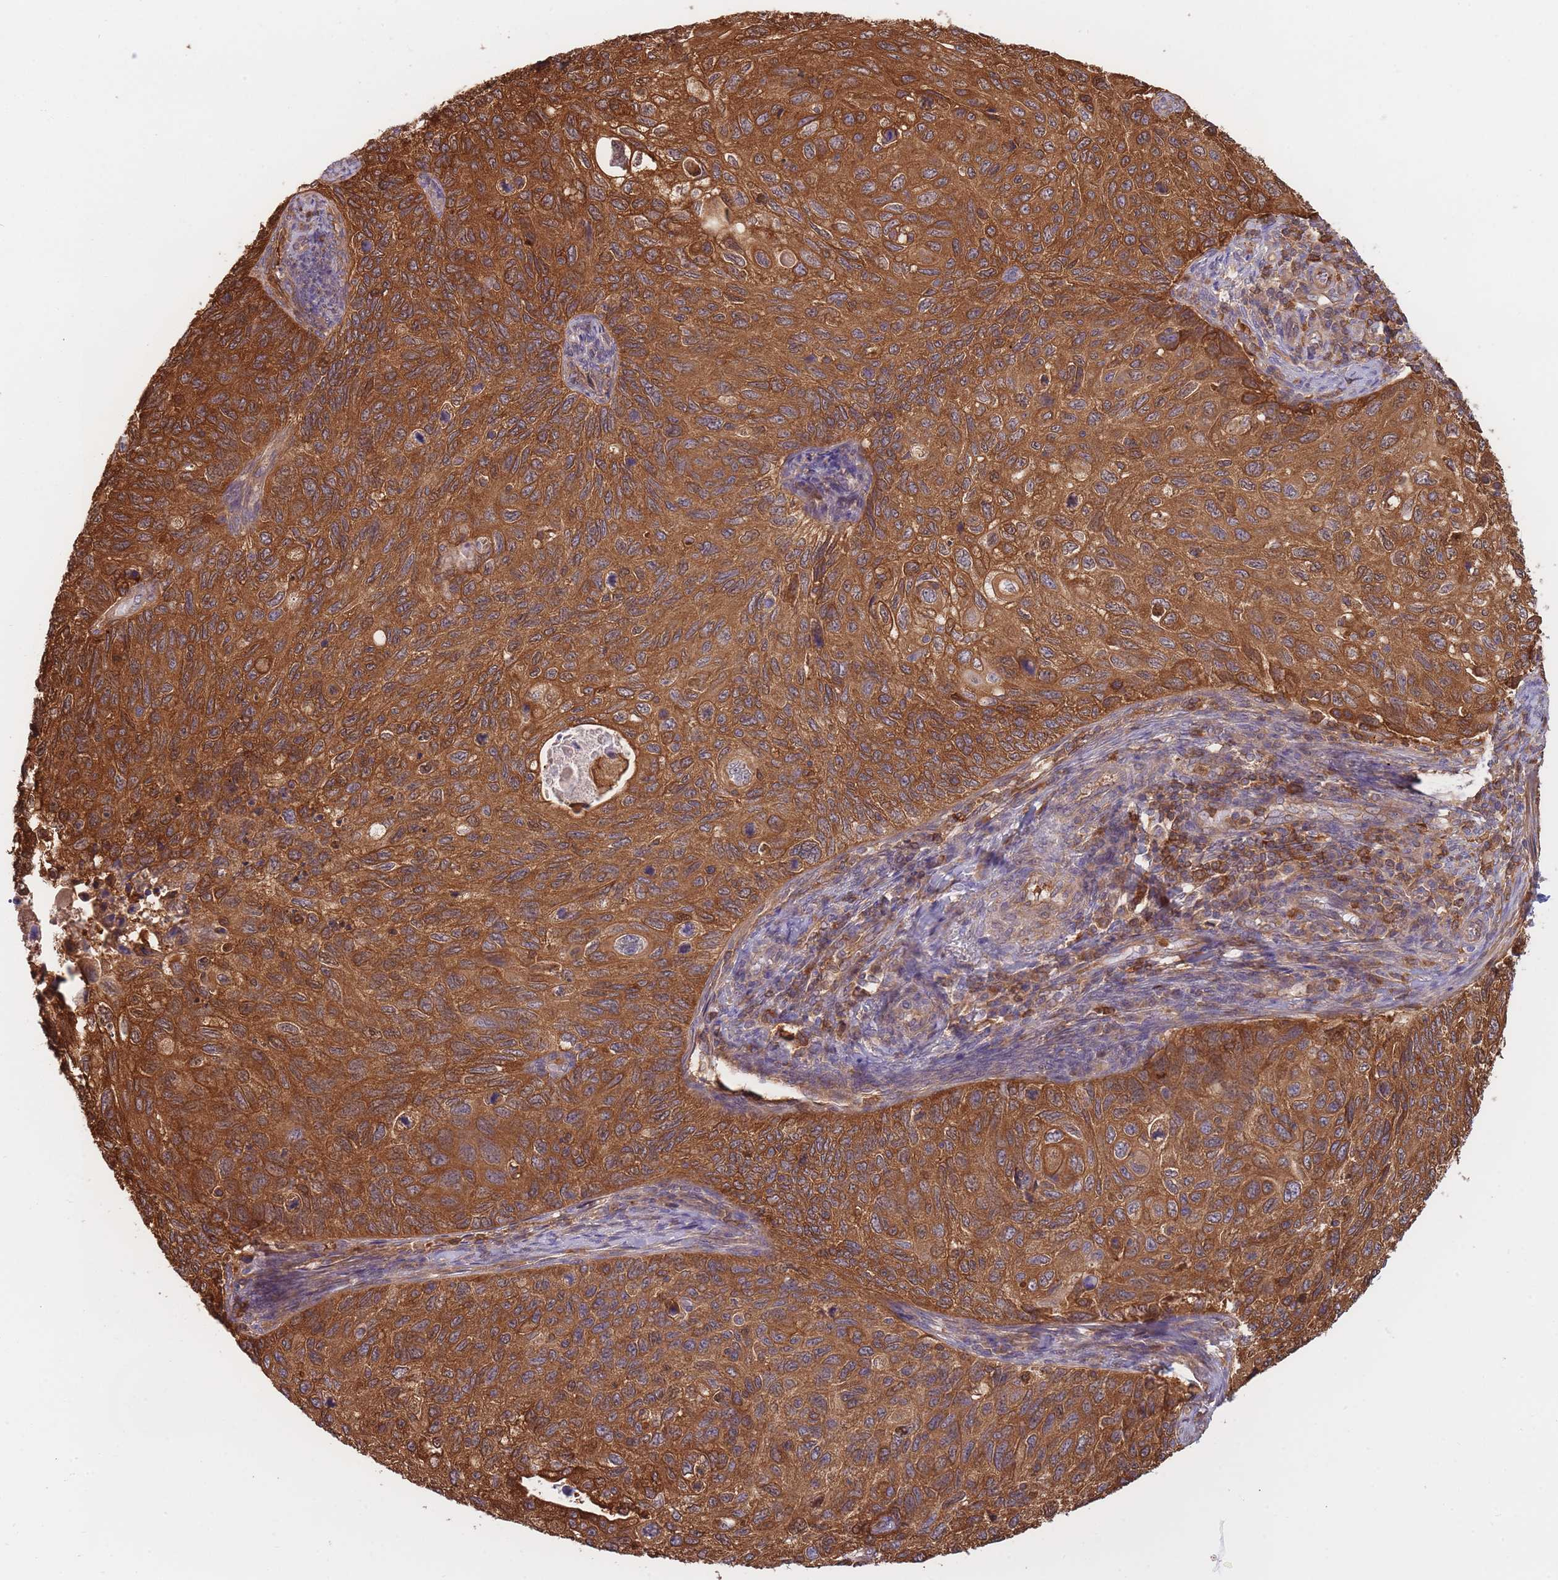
{"staining": {"intensity": "strong", "quantity": ">75%", "location": "cytoplasmic/membranous"}, "tissue": "cervical cancer", "cell_type": "Tumor cells", "image_type": "cancer", "snomed": [{"axis": "morphology", "description": "Squamous cell carcinoma, NOS"}, {"axis": "topography", "description": "Cervix"}], "caption": "Human squamous cell carcinoma (cervical) stained with a protein marker displays strong staining in tumor cells.", "gene": "SLC4A9", "patient": {"sex": "female", "age": 70}}